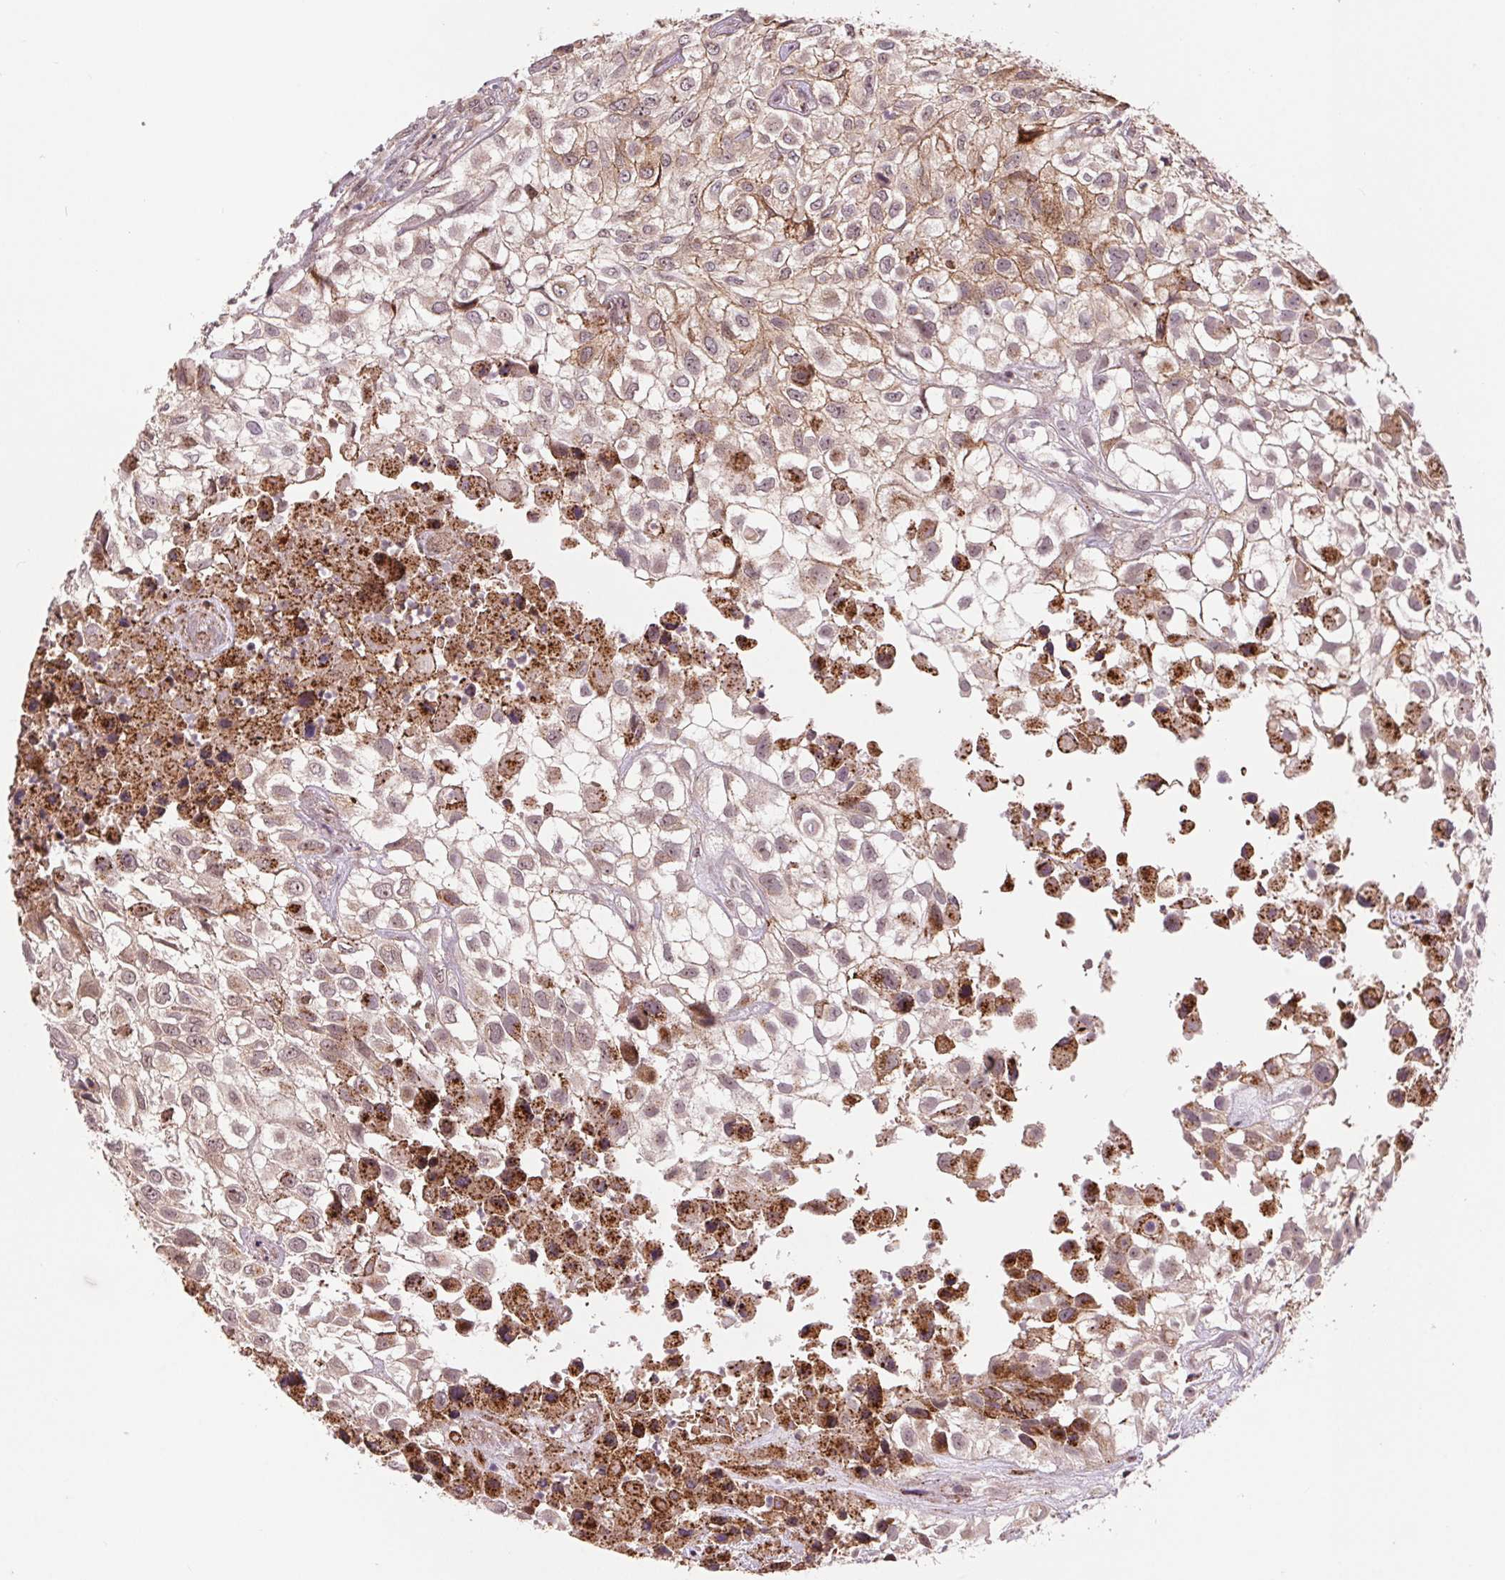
{"staining": {"intensity": "moderate", "quantity": "<25%", "location": "cytoplasmic/membranous"}, "tissue": "urothelial cancer", "cell_type": "Tumor cells", "image_type": "cancer", "snomed": [{"axis": "morphology", "description": "Urothelial carcinoma, High grade"}, {"axis": "topography", "description": "Urinary bladder"}], "caption": "Immunohistochemistry (IHC) (DAB) staining of human urothelial cancer shows moderate cytoplasmic/membranous protein staining in approximately <25% of tumor cells.", "gene": "CHMP4B", "patient": {"sex": "male", "age": 56}}